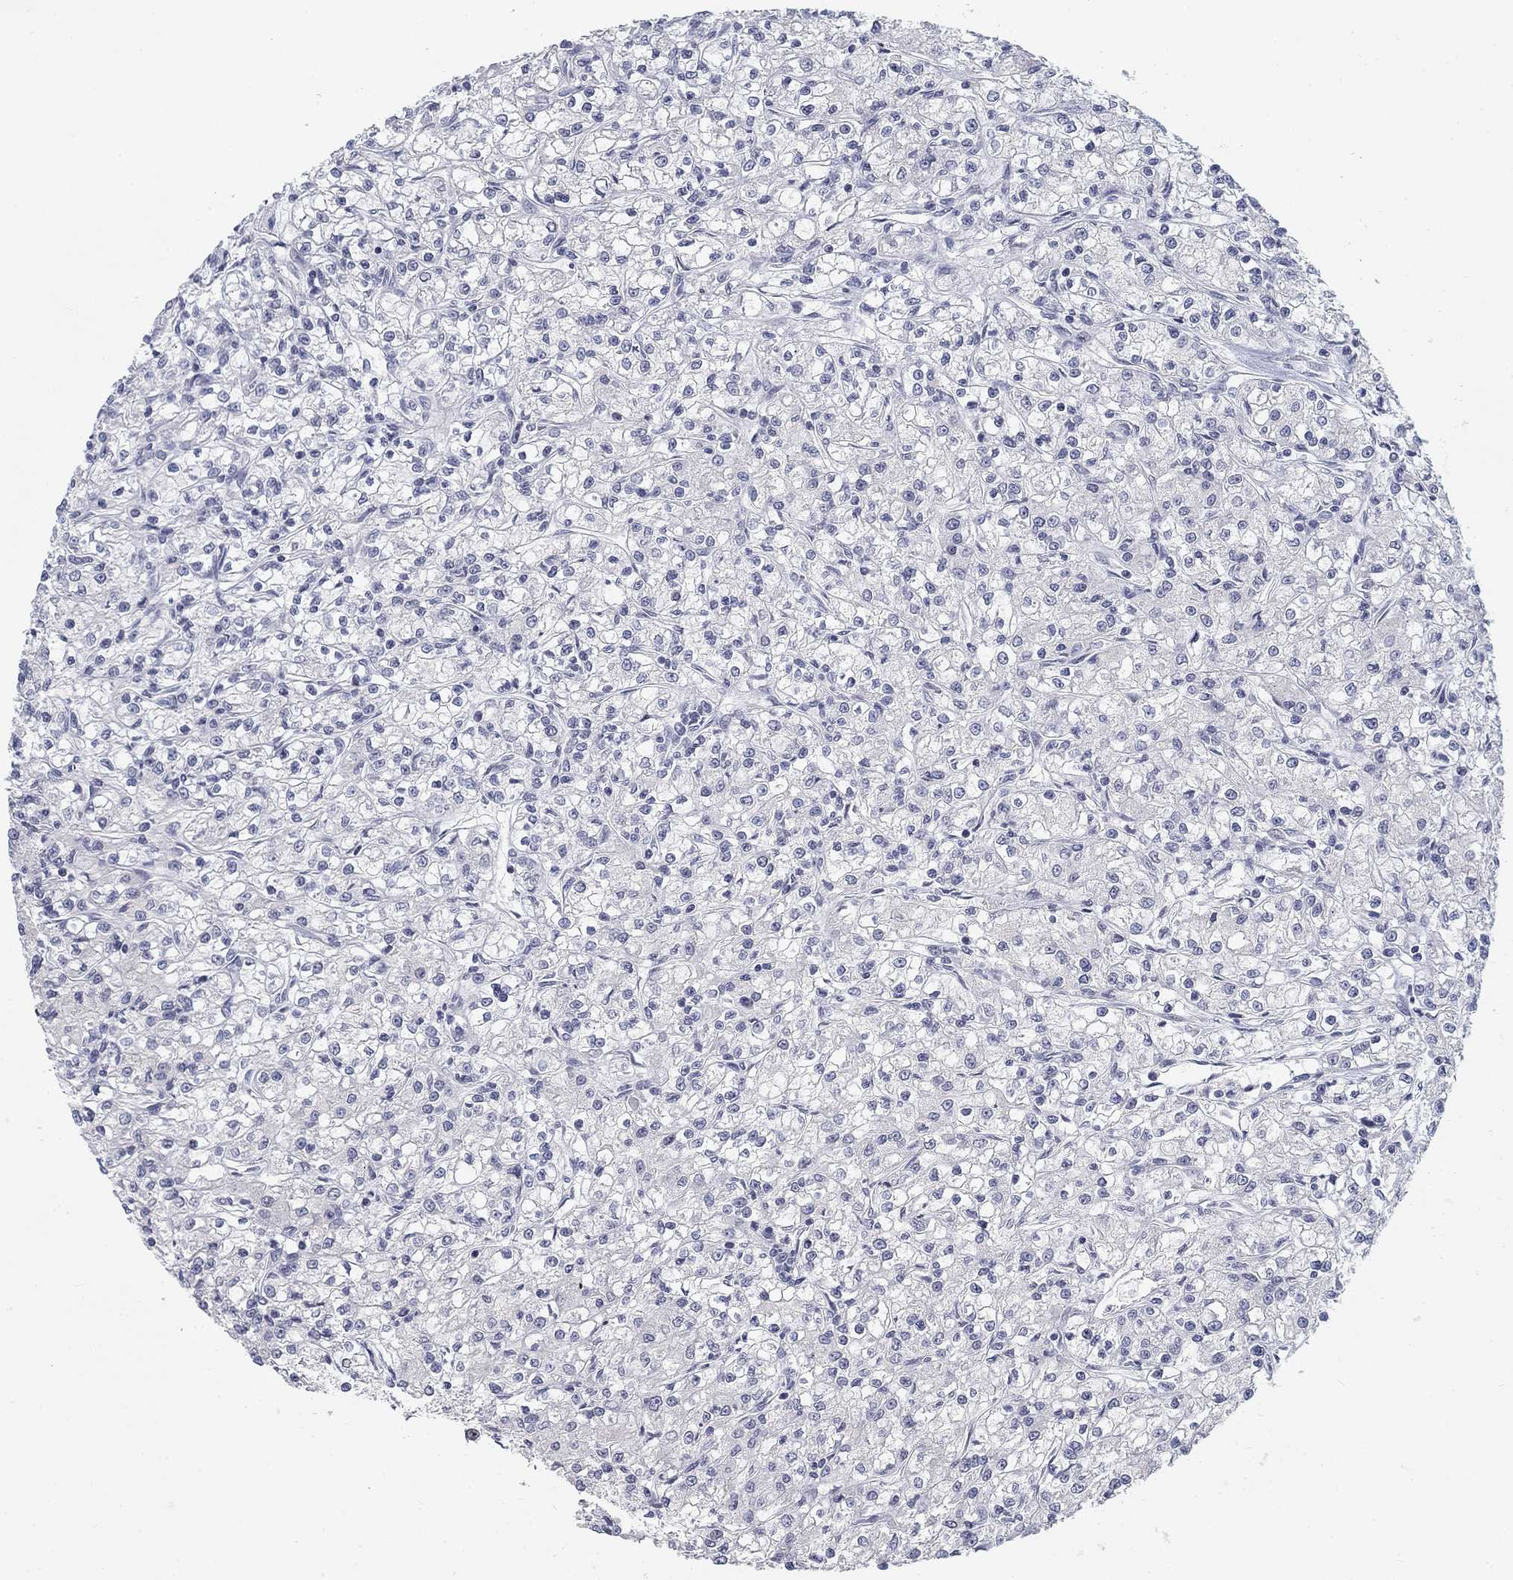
{"staining": {"intensity": "negative", "quantity": "none", "location": "none"}, "tissue": "renal cancer", "cell_type": "Tumor cells", "image_type": "cancer", "snomed": [{"axis": "morphology", "description": "Adenocarcinoma, NOS"}, {"axis": "topography", "description": "Kidney"}], "caption": "Immunohistochemical staining of human renal adenocarcinoma exhibits no significant staining in tumor cells. (Brightfield microscopy of DAB (3,3'-diaminobenzidine) immunohistochemistry (IHC) at high magnification).", "gene": "ATP1A3", "patient": {"sex": "female", "age": 59}}